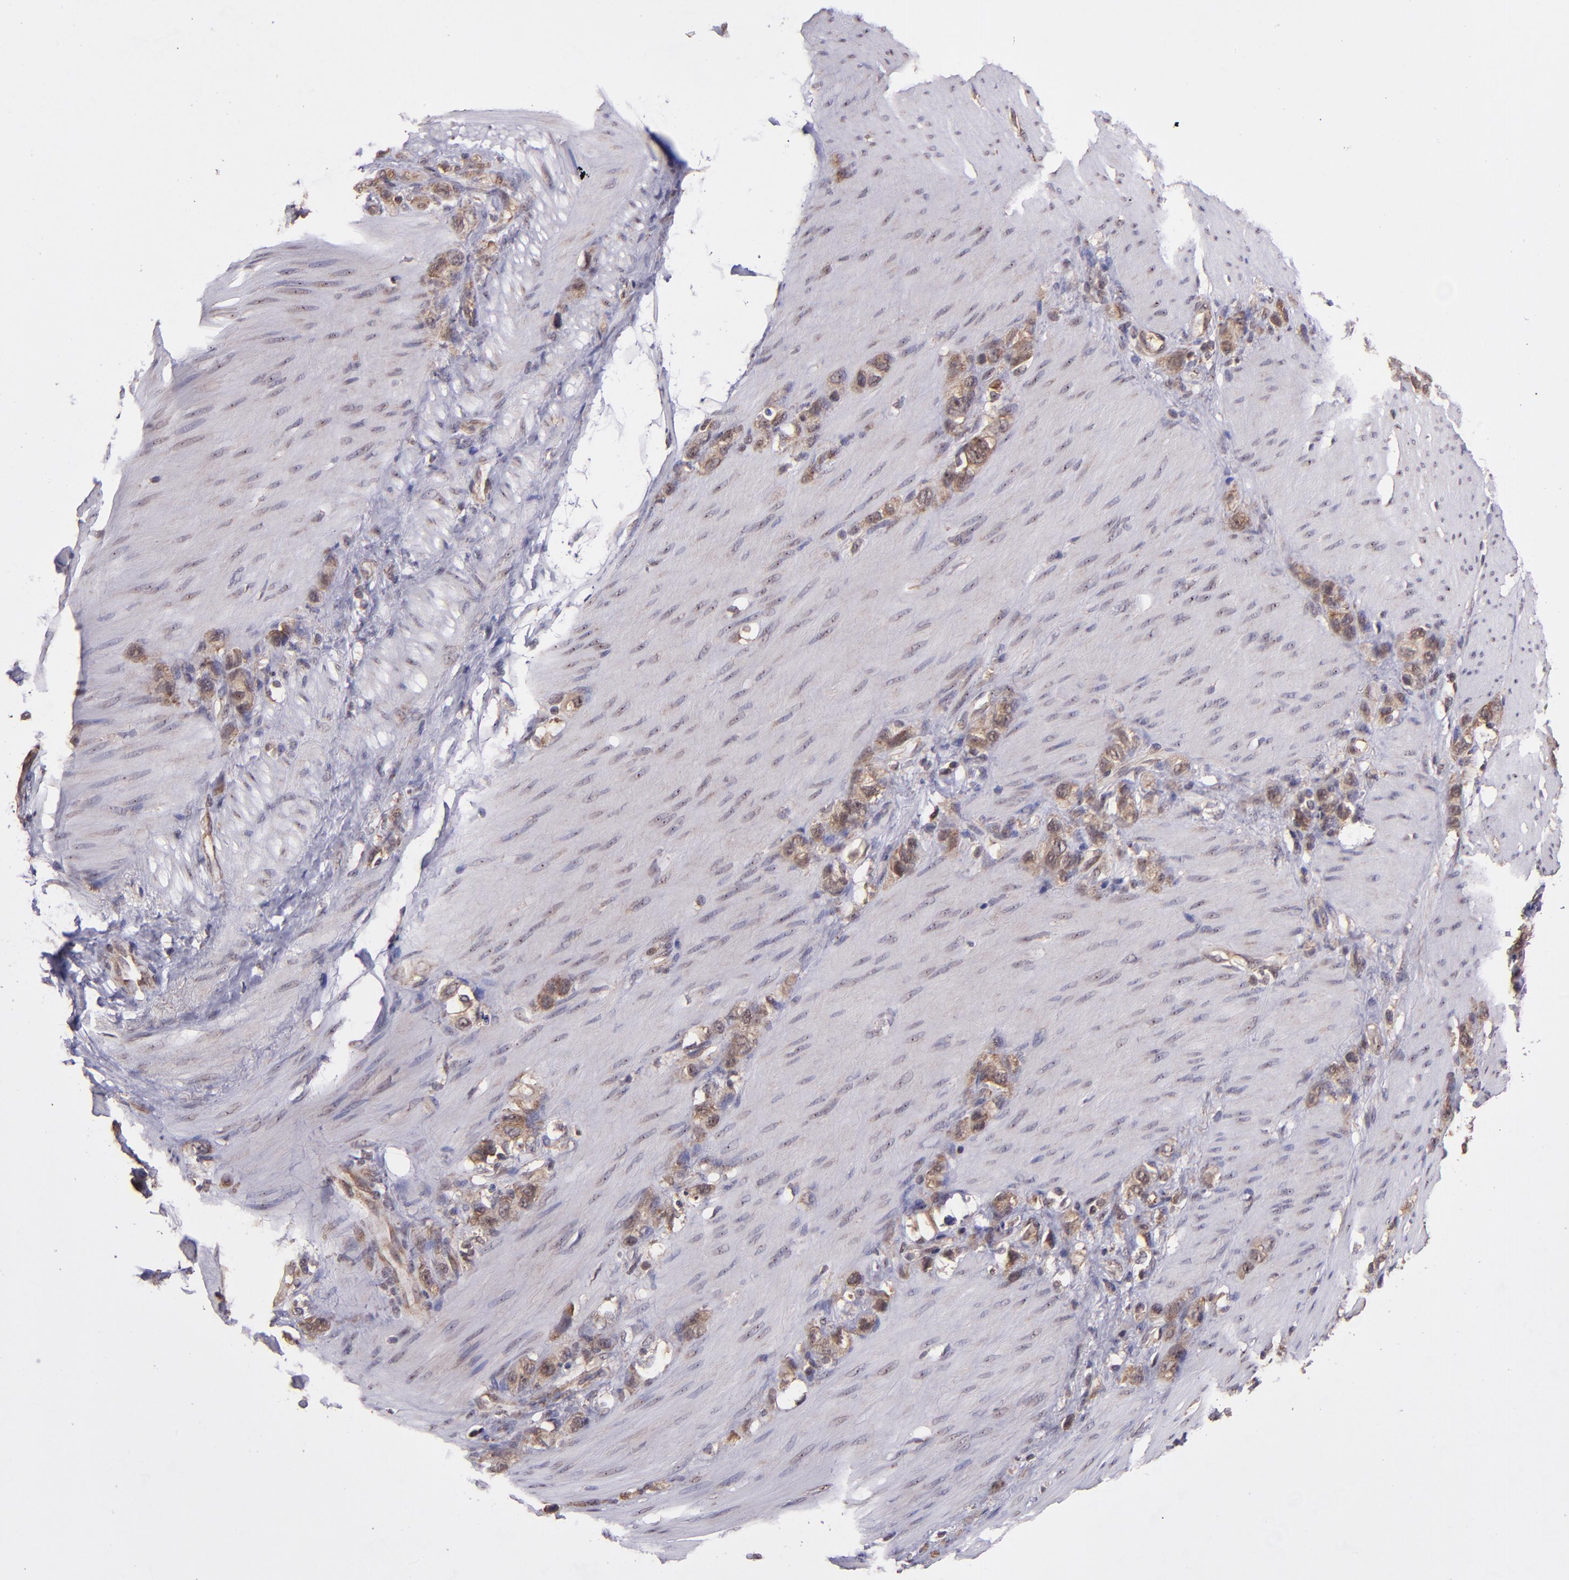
{"staining": {"intensity": "moderate", "quantity": ">75%", "location": "cytoplasmic/membranous"}, "tissue": "stomach cancer", "cell_type": "Tumor cells", "image_type": "cancer", "snomed": [{"axis": "morphology", "description": "Normal tissue, NOS"}, {"axis": "morphology", "description": "Adenocarcinoma, NOS"}, {"axis": "morphology", "description": "Adenocarcinoma, High grade"}, {"axis": "topography", "description": "Stomach, upper"}, {"axis": "topography", "description": "Stomach"}], "caption": "This is a histology image of immunohistochemistry (IHC) staining of adenocarcinoma (stomach), which shows moderate staining in the cytoplasmic/membranous of tumor cells.", "gene": "USP51", "patient": {"sex": "female", "age": 65}}